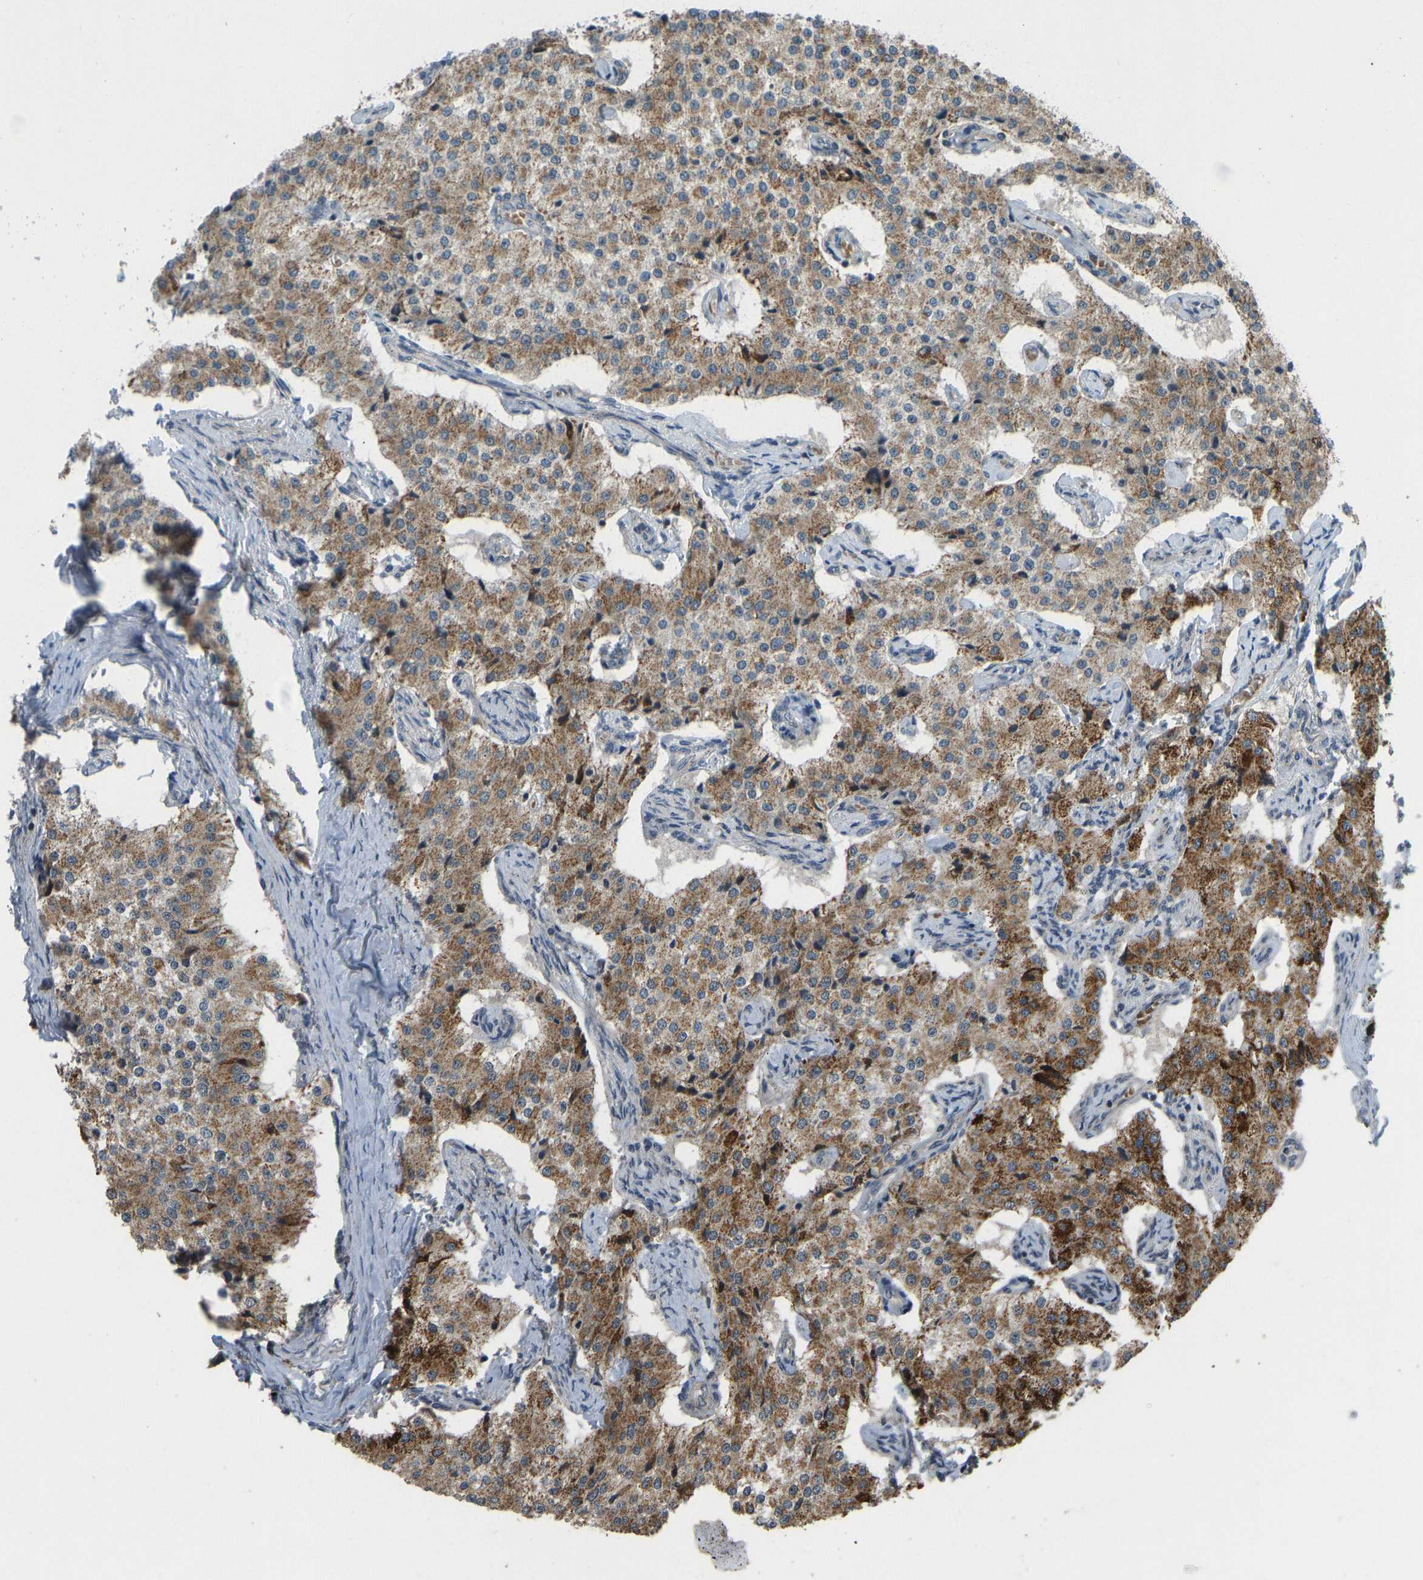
{"staining": {"intensity": "moderate", "quantity": ">75%", "location": "cytoplasmic/membranous"}, "tissue": "carcinoid", "cell_type": "Tumor cells", "image_type": "cancer", "snomed": [{"axis": "morphology", "description": "Carcinoid, malignant, NOS"}, {"axis": "topography", "description": "Colon"}], "caption": "Immunohistochemical staining of human malignant carcinoid reveals medium levels of moderate cytoplasmic/membranous staining in about >75% of tumor cells.", "gene": "ACADS", "patient": {"sex": "female", "age": 52}}